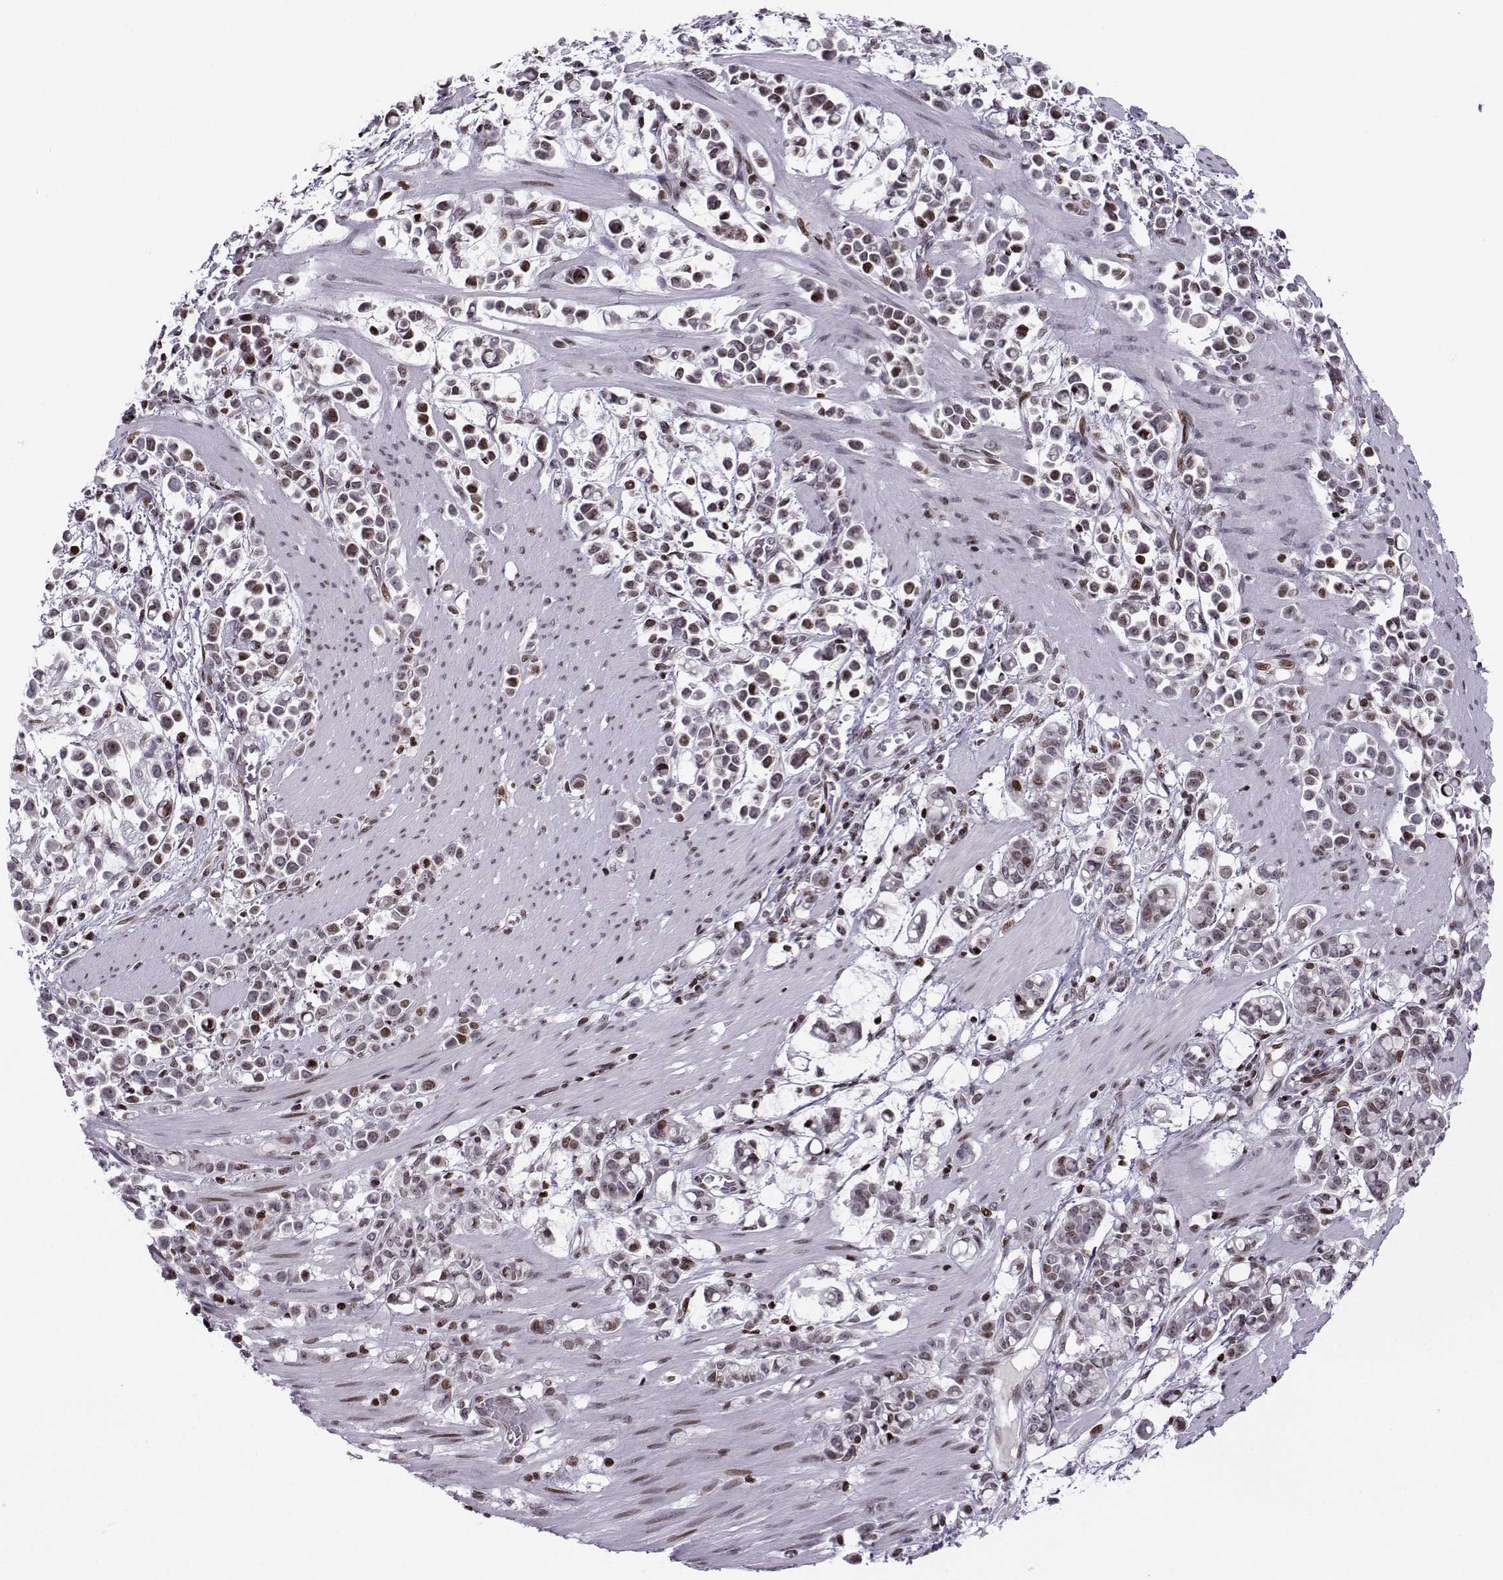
{"staining": {"intensity": "strong", "quantity": "<25%", "location": "nuclear"}, "tissue": "stomach cancer", "cell_type": "Tumor cells", "image_type": "cancer", "snomed": [{"axis": "morphology", "description": "Adenocarcinoma, NOS"}, {"axis": "topography", "description": "Stomach"}], "caption": "Protein staining of adenocarcinoma (stomach) tissue demonstrates strong nuclear expression in about <25% of tumor cells.", "gene": "ZNF19", "patient": {"sex": "male", "age": 82}}